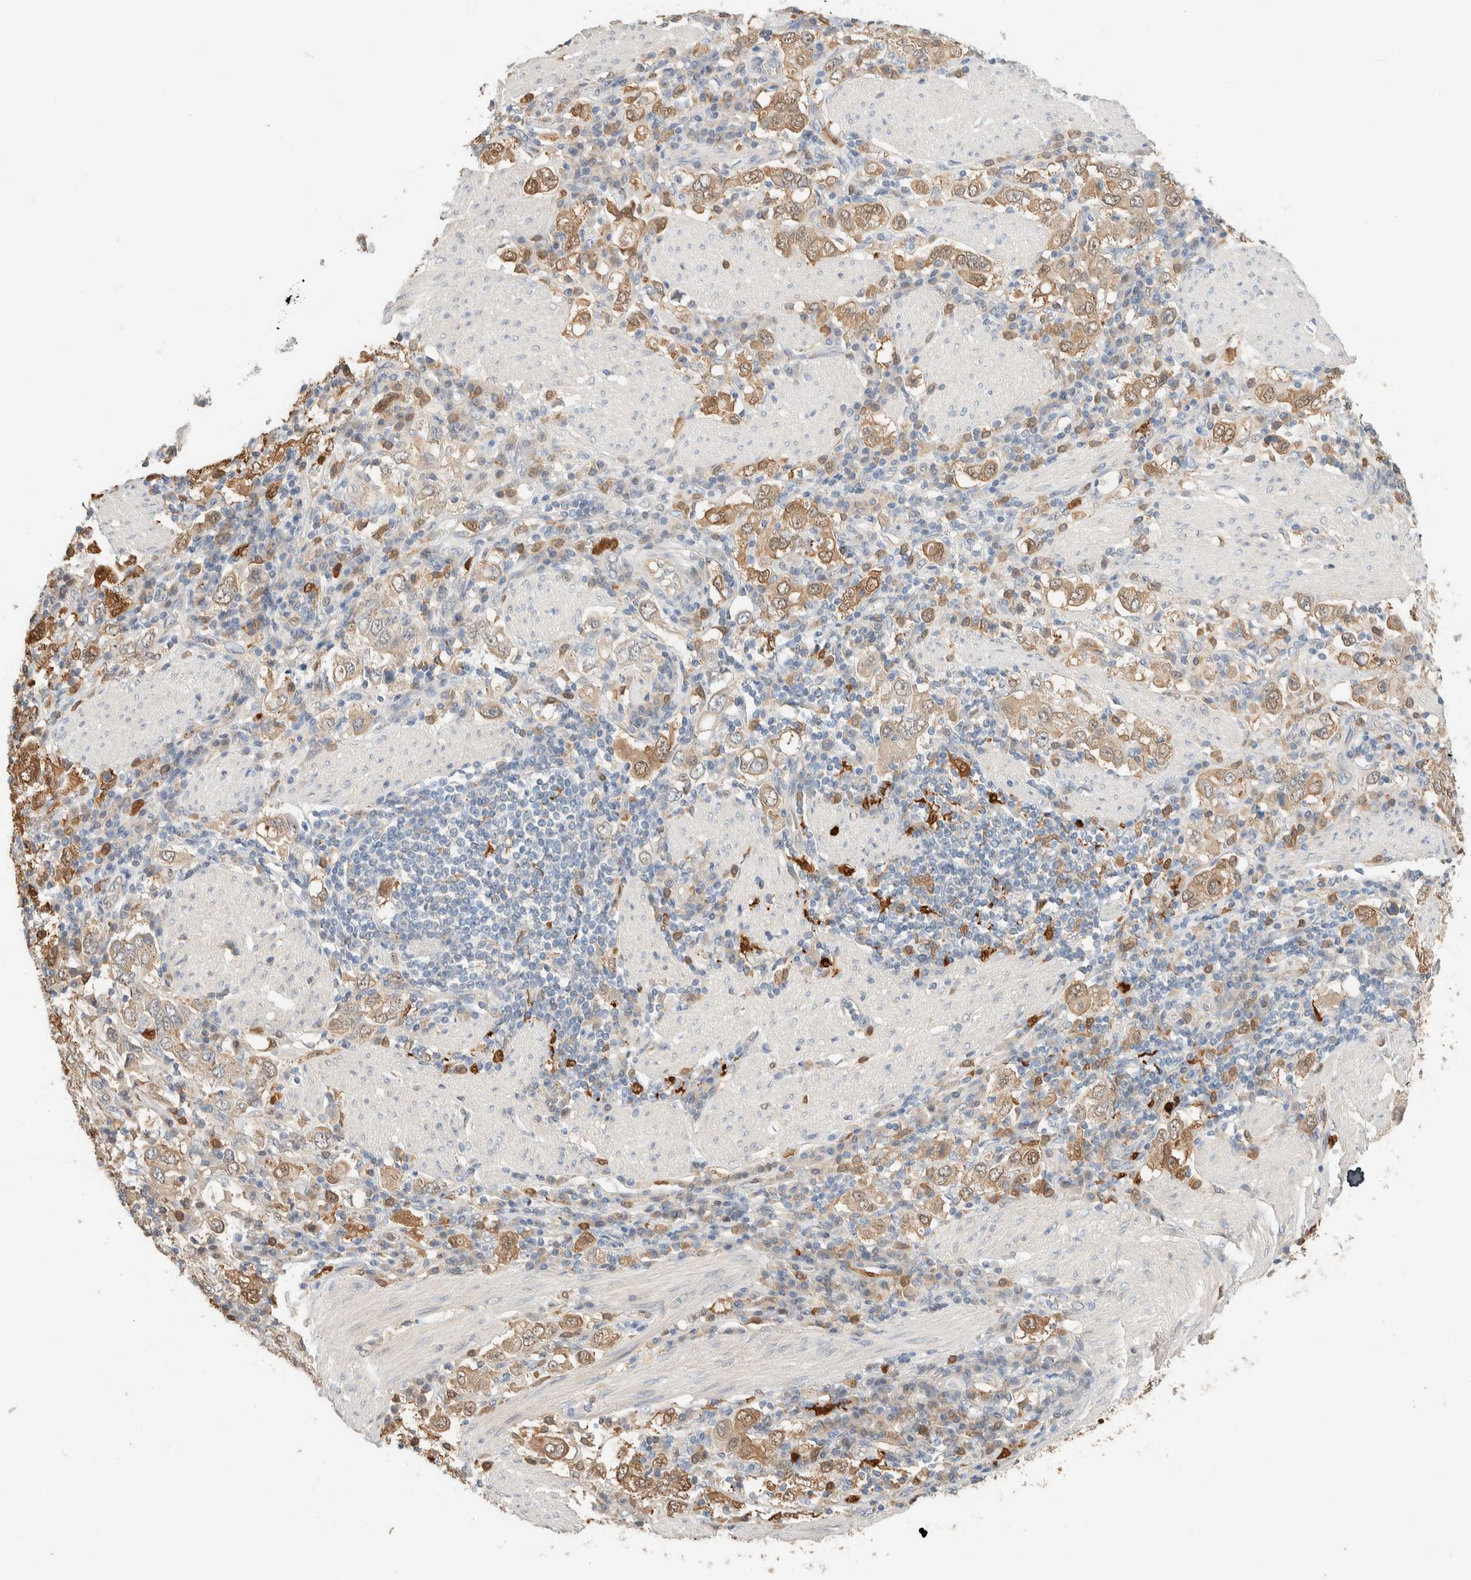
{"staining": {"intensity": "weak", "quantity": ">75%", "location": "cytoplasmic/membranous"}, "tissue": "stomach cancer", "cell_type": "Tumor cells", "image_type": "cancer", "snomed": [{"axis": "morphology", "description": "Adenocarcinoma, NOS"}, {"axis": "topography", "description": "Stomach, upper"}], "caption": "There is low levels of weak cytoplasmic/membranous positivity in tumor cells of stomach cancer, as demonstrated by immunohistochemical staining (brown color).", "gene": "SETD4", "patient": {"sex": "male", "age": 62}}